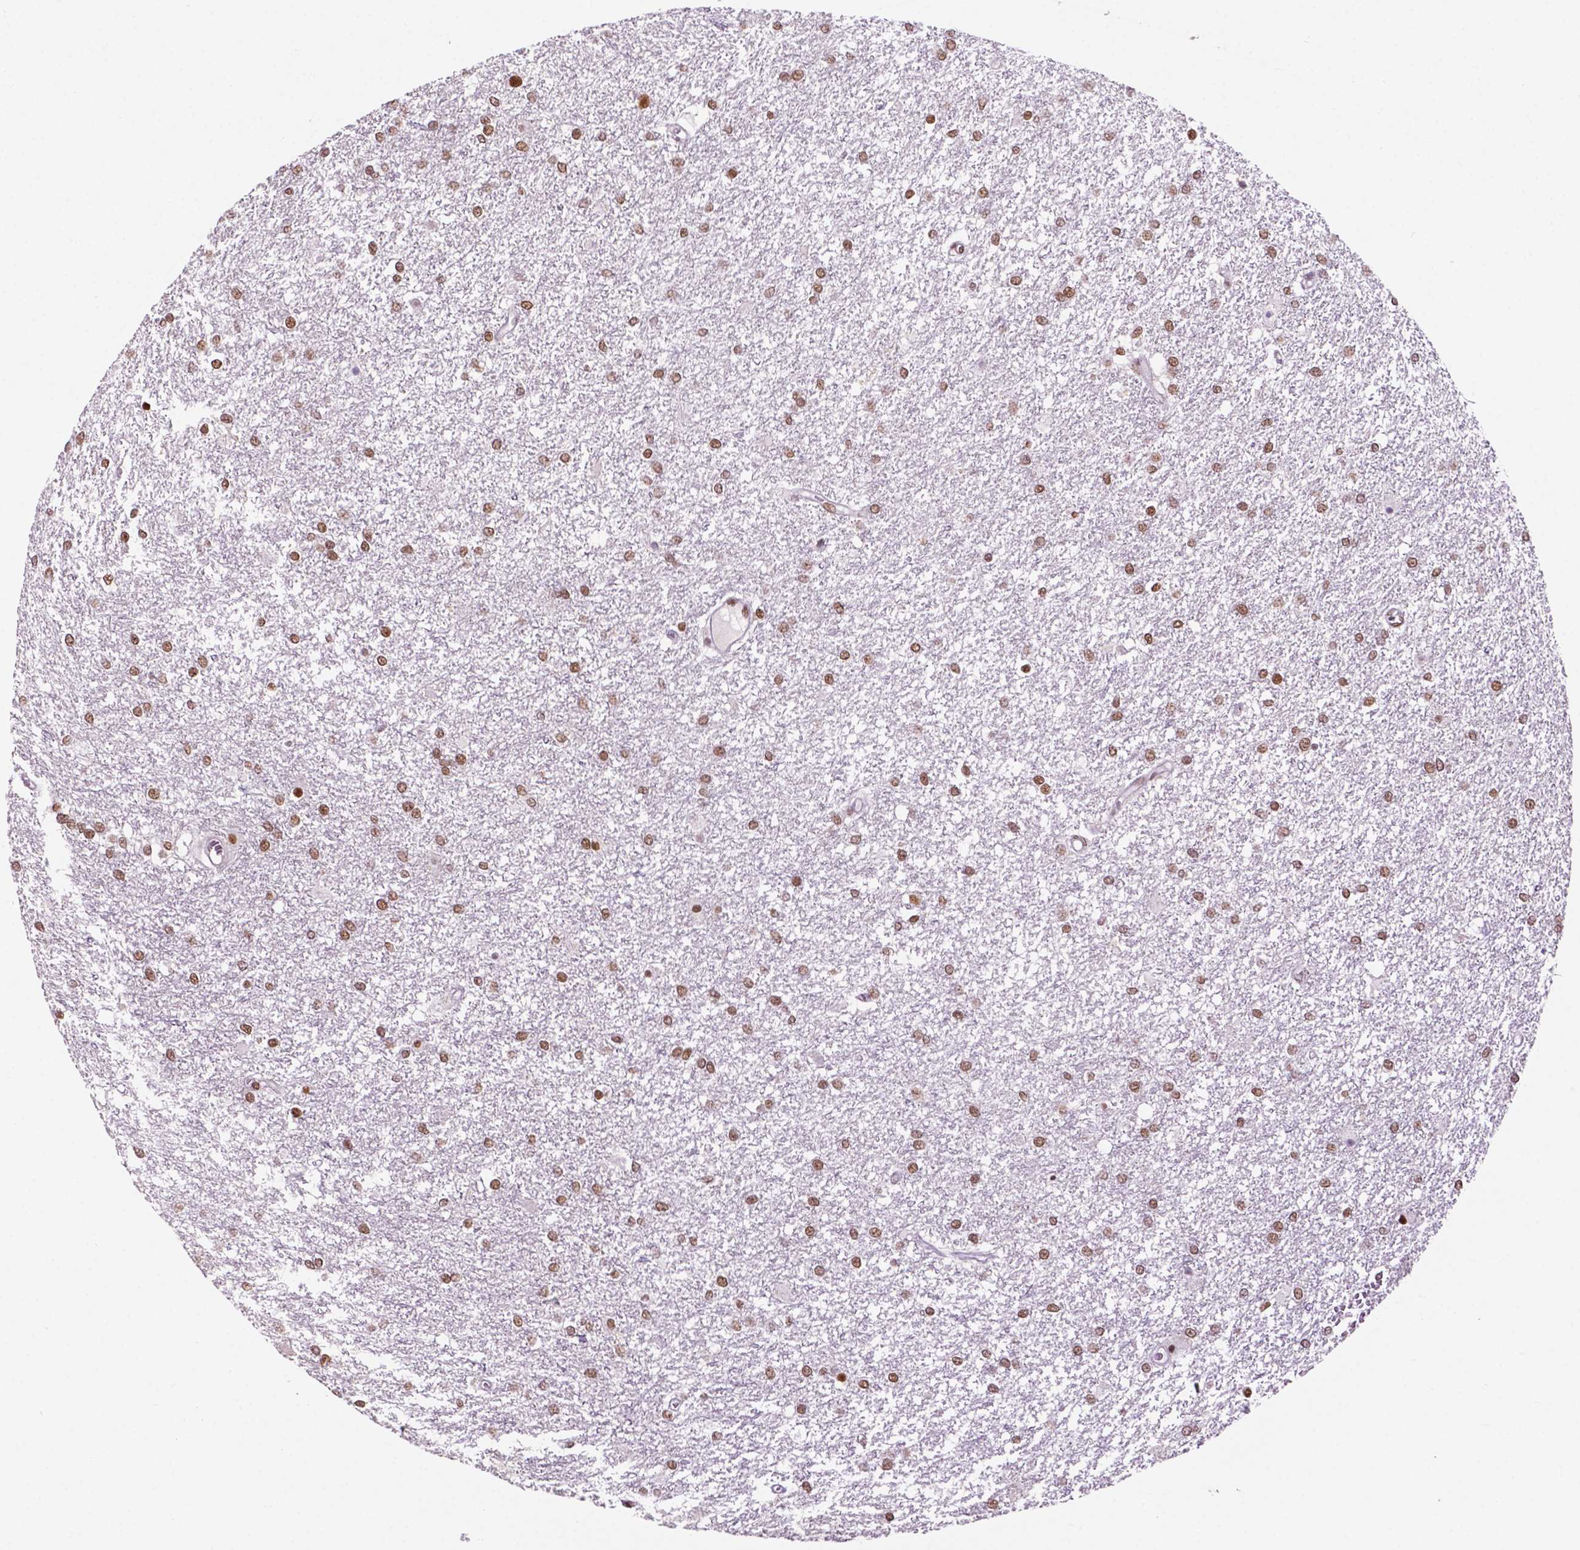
{"staining": {"intensity": "weak", "quantity": ">75%", "location": "nuclear"}, "tissue": "glioma", "cell_type": "Tumor cells", "image_type": "cancer", "snomed": [{"axis": "morphology", "description": "Glioma, malignant, High grade"}, {"axis": "topography", "description": "Brain"}], "caption": "High-grade glioma (malignant) tissue reveals weak nuclear positivity in about >75% of tumor cells, visualized by immunohistochemistry.", "gene": "MLH1", "patient": {"sex": "female", "age": 61}}